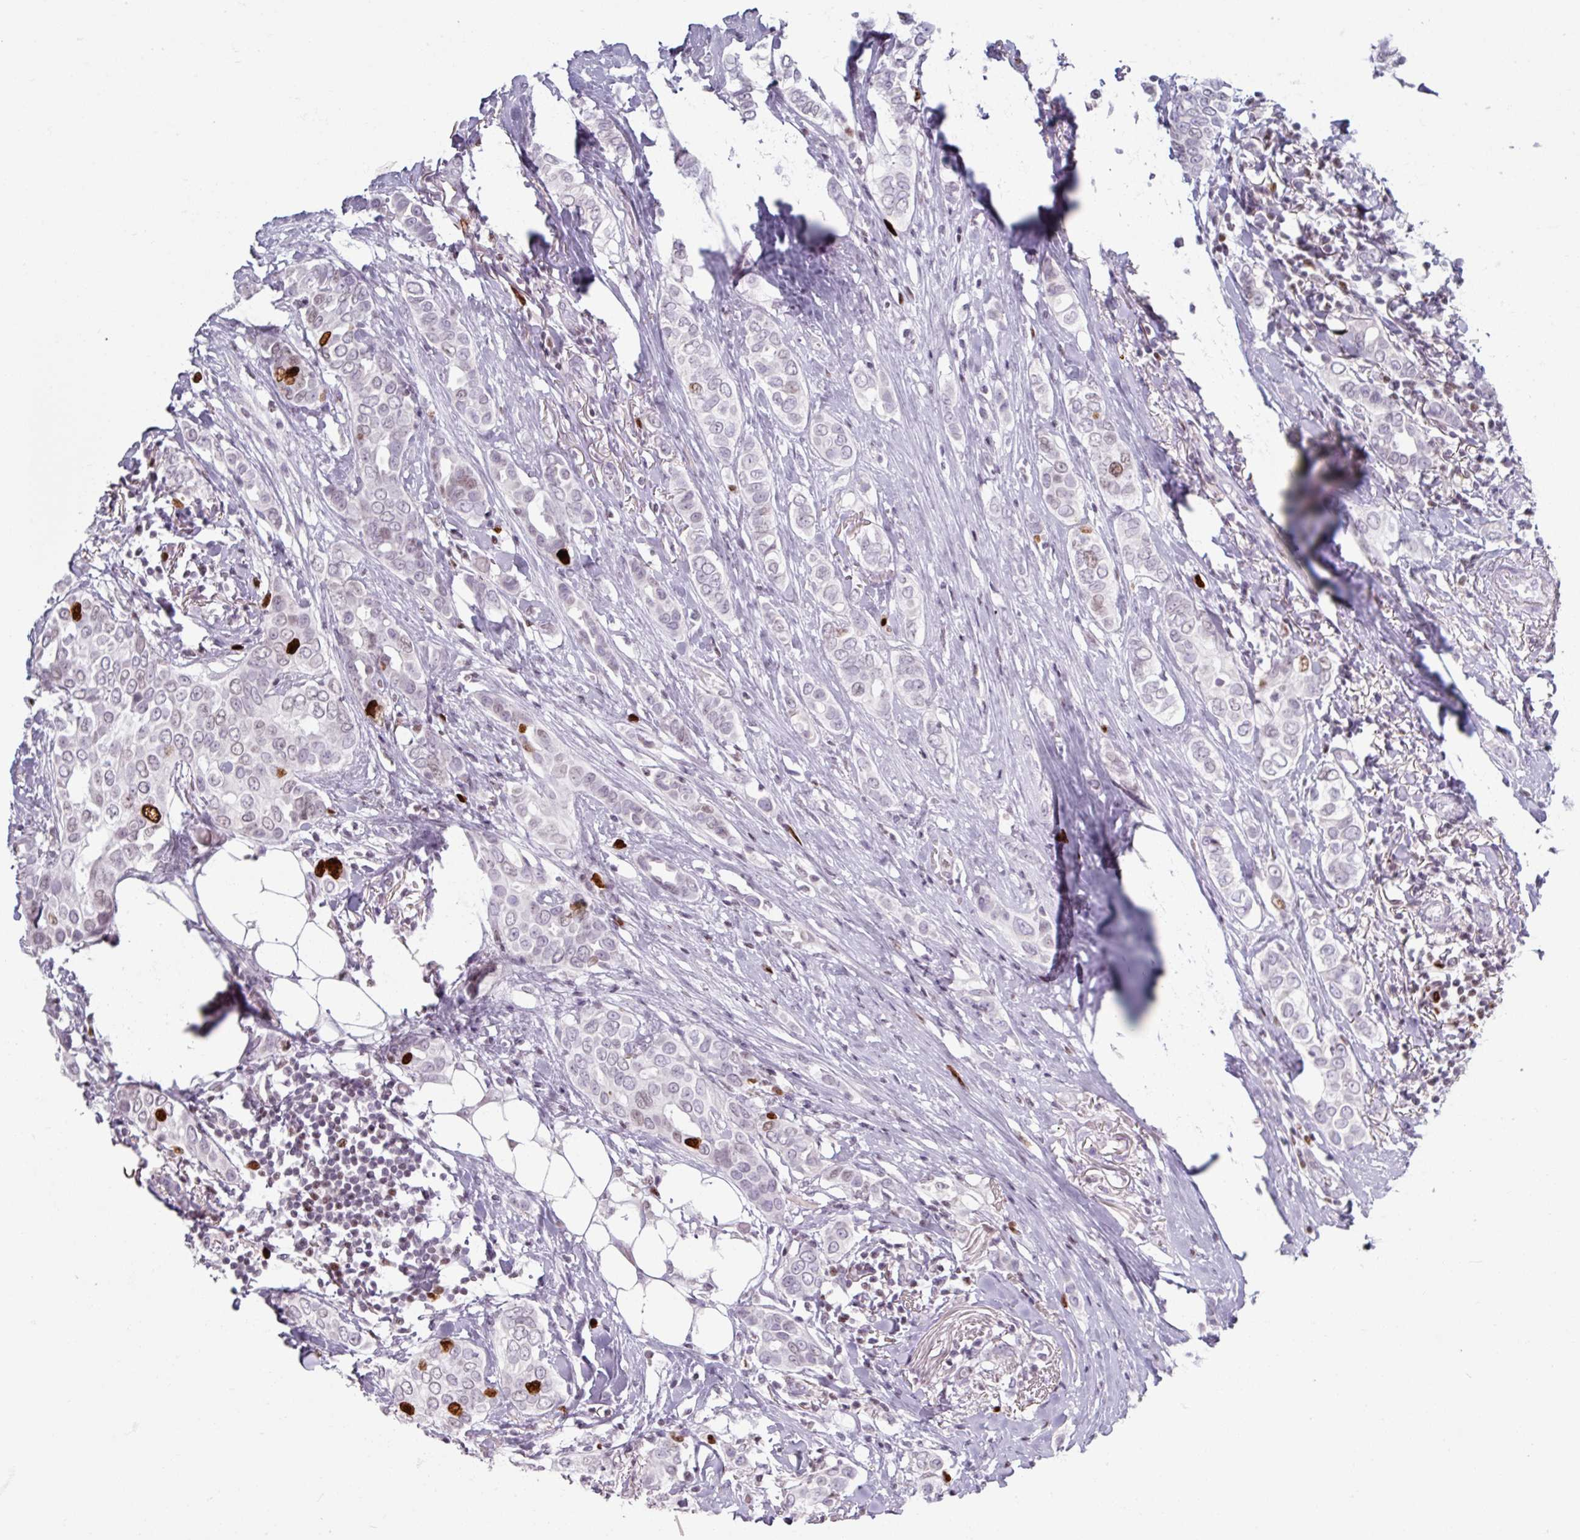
{"staining": {"intensity": "strong", "quantity": "<25%", "location": "nuclear"}, "tissue": "breast cancer", "cell_type": "Tumor cells", "image_type": "cancer", "snomed": [{"axis": "morphology", "description": "Lobular carcinoma"}, {"axis": "topography", "description": "Breast"}], "caption": "Immunohistochemistry micrograph of neoplastic tissue: breast cancer stained using IHC reveals medium levels of strong protein expression localized specifically in the nuclear of tumor cells, appearing as a nuclear brown color.", "gene": "ATAD2", "patient": {"sex": "female", "age": 51}}